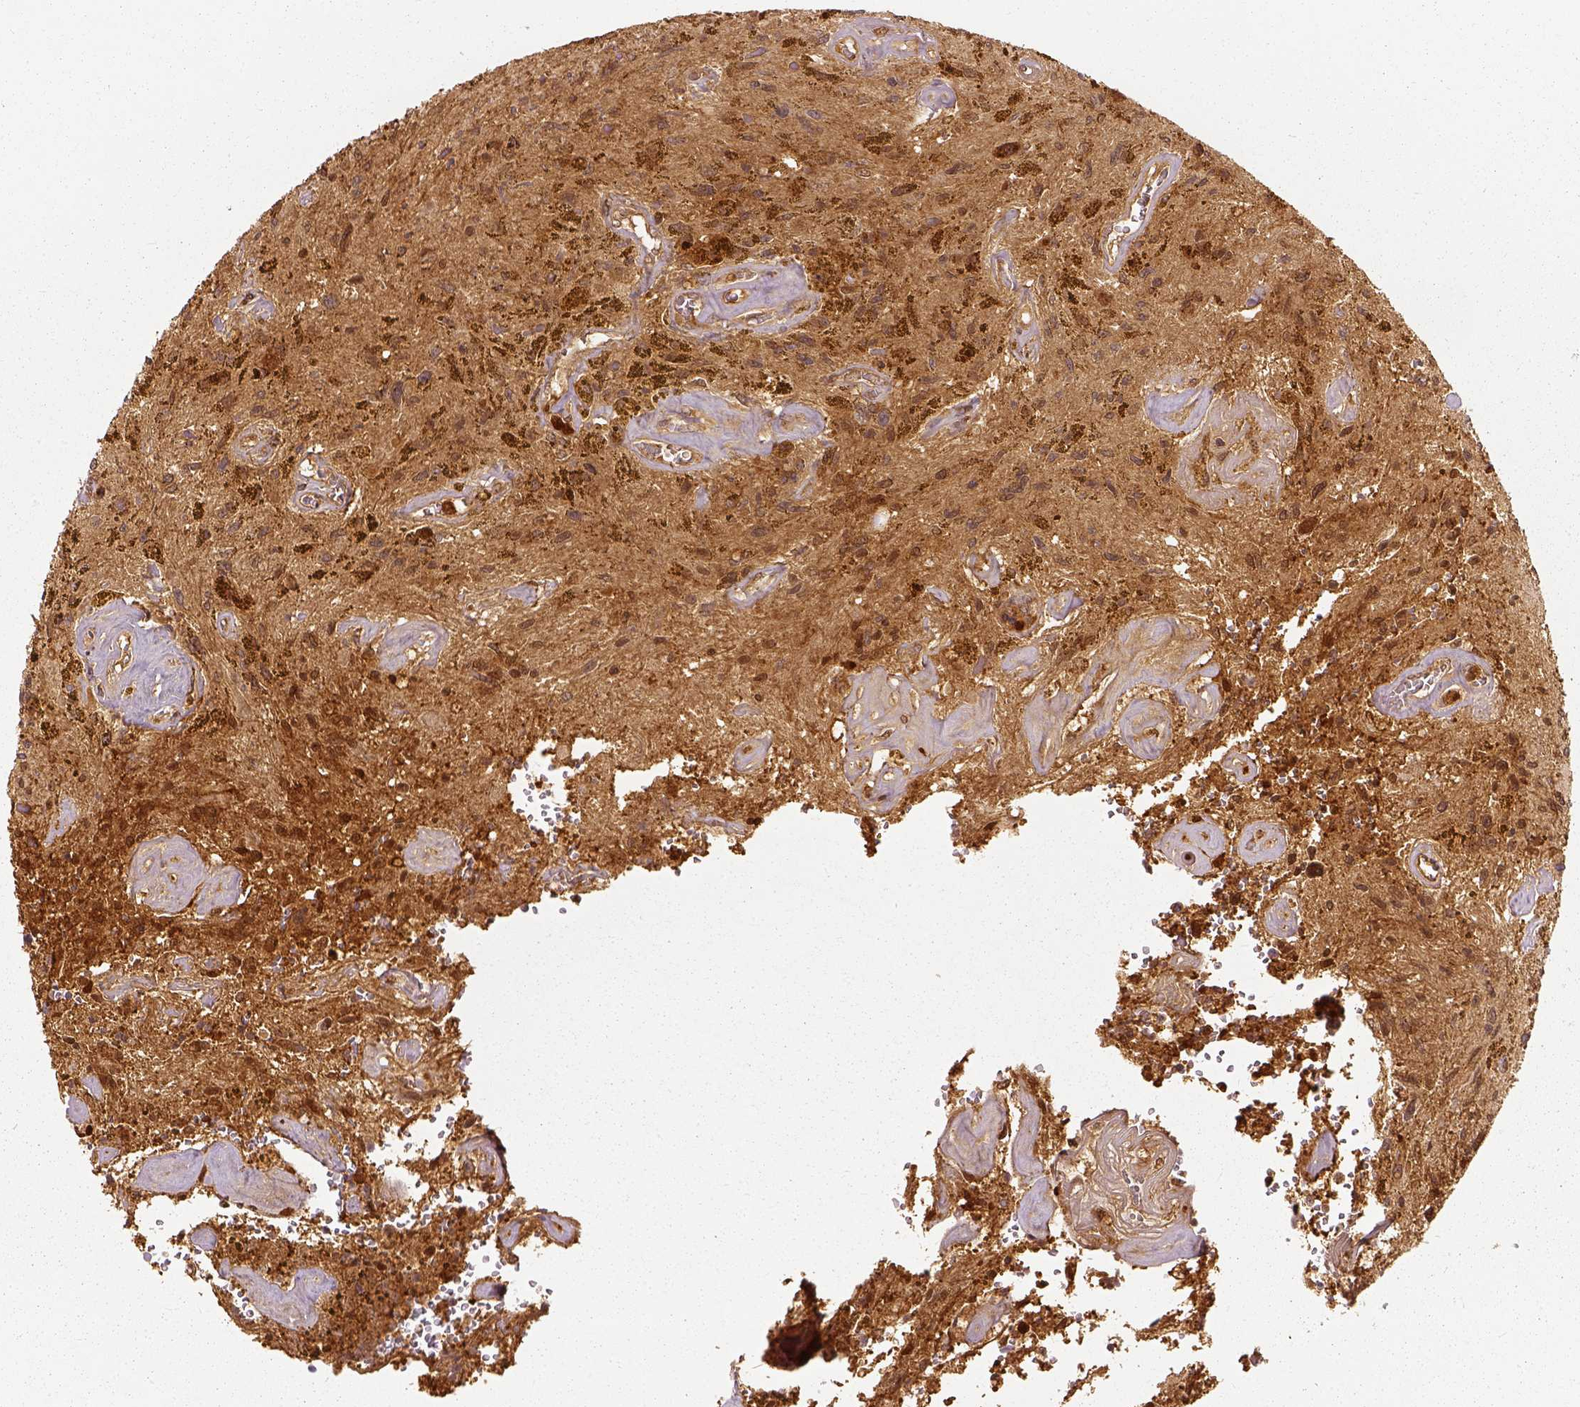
{"staining": {"intensity": "moderate", "quantity": ">75%", "location": "cytoplasmic/membranous"}, "tissue": "glioma", "cell_type": "Tumor cells", "image_type": "cancer", "snomed": [{"axis": "morphology", "description": "Glioma, malignant, Low grade"}, {"axis": "topography", "description": "Cerebellum"}], "caption": "Glioma stained for a protein exhibits moderate cytoplasmic/membranous positivity in tumor cells.", "gene": "GPI", "patient": {"sex": "female", "age": 14}}